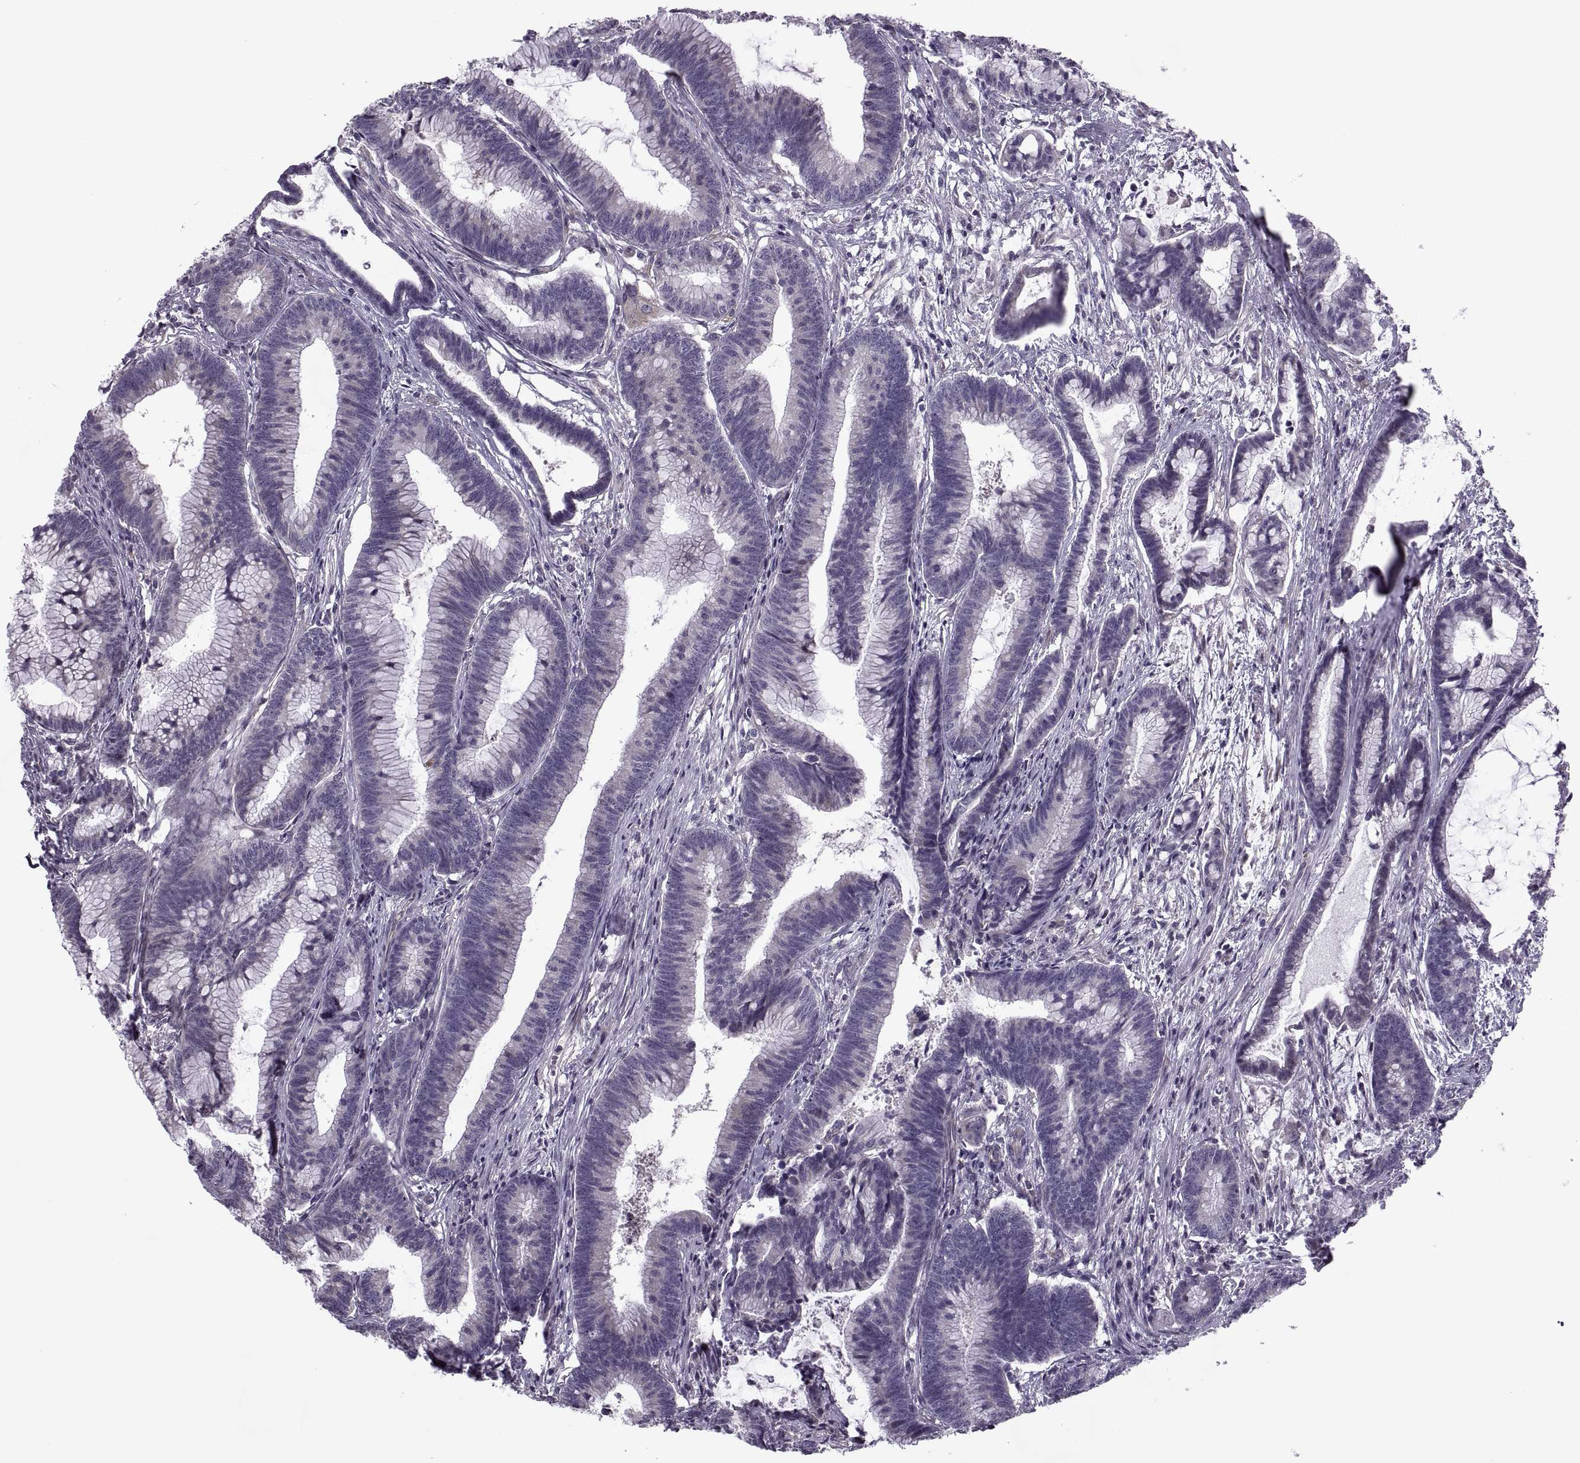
{"staining": {"intensity": "negative", "quantity": "none", "location": "none"}, "tissue": "colorectal cancer", "cell_type": "Tumor cells", "image_type": "cancer", "snomed": [{"axis": "morphology", "description": "Adenocarcinoma, NOS"}, {"axis": "topography", "description": "Colon"}], "caption": "Tumor cells show no significant protein positivity in colorectal adenocarcinoma.", "gene": "ODF3", "patient": {"sex": "female", "age": 78}}